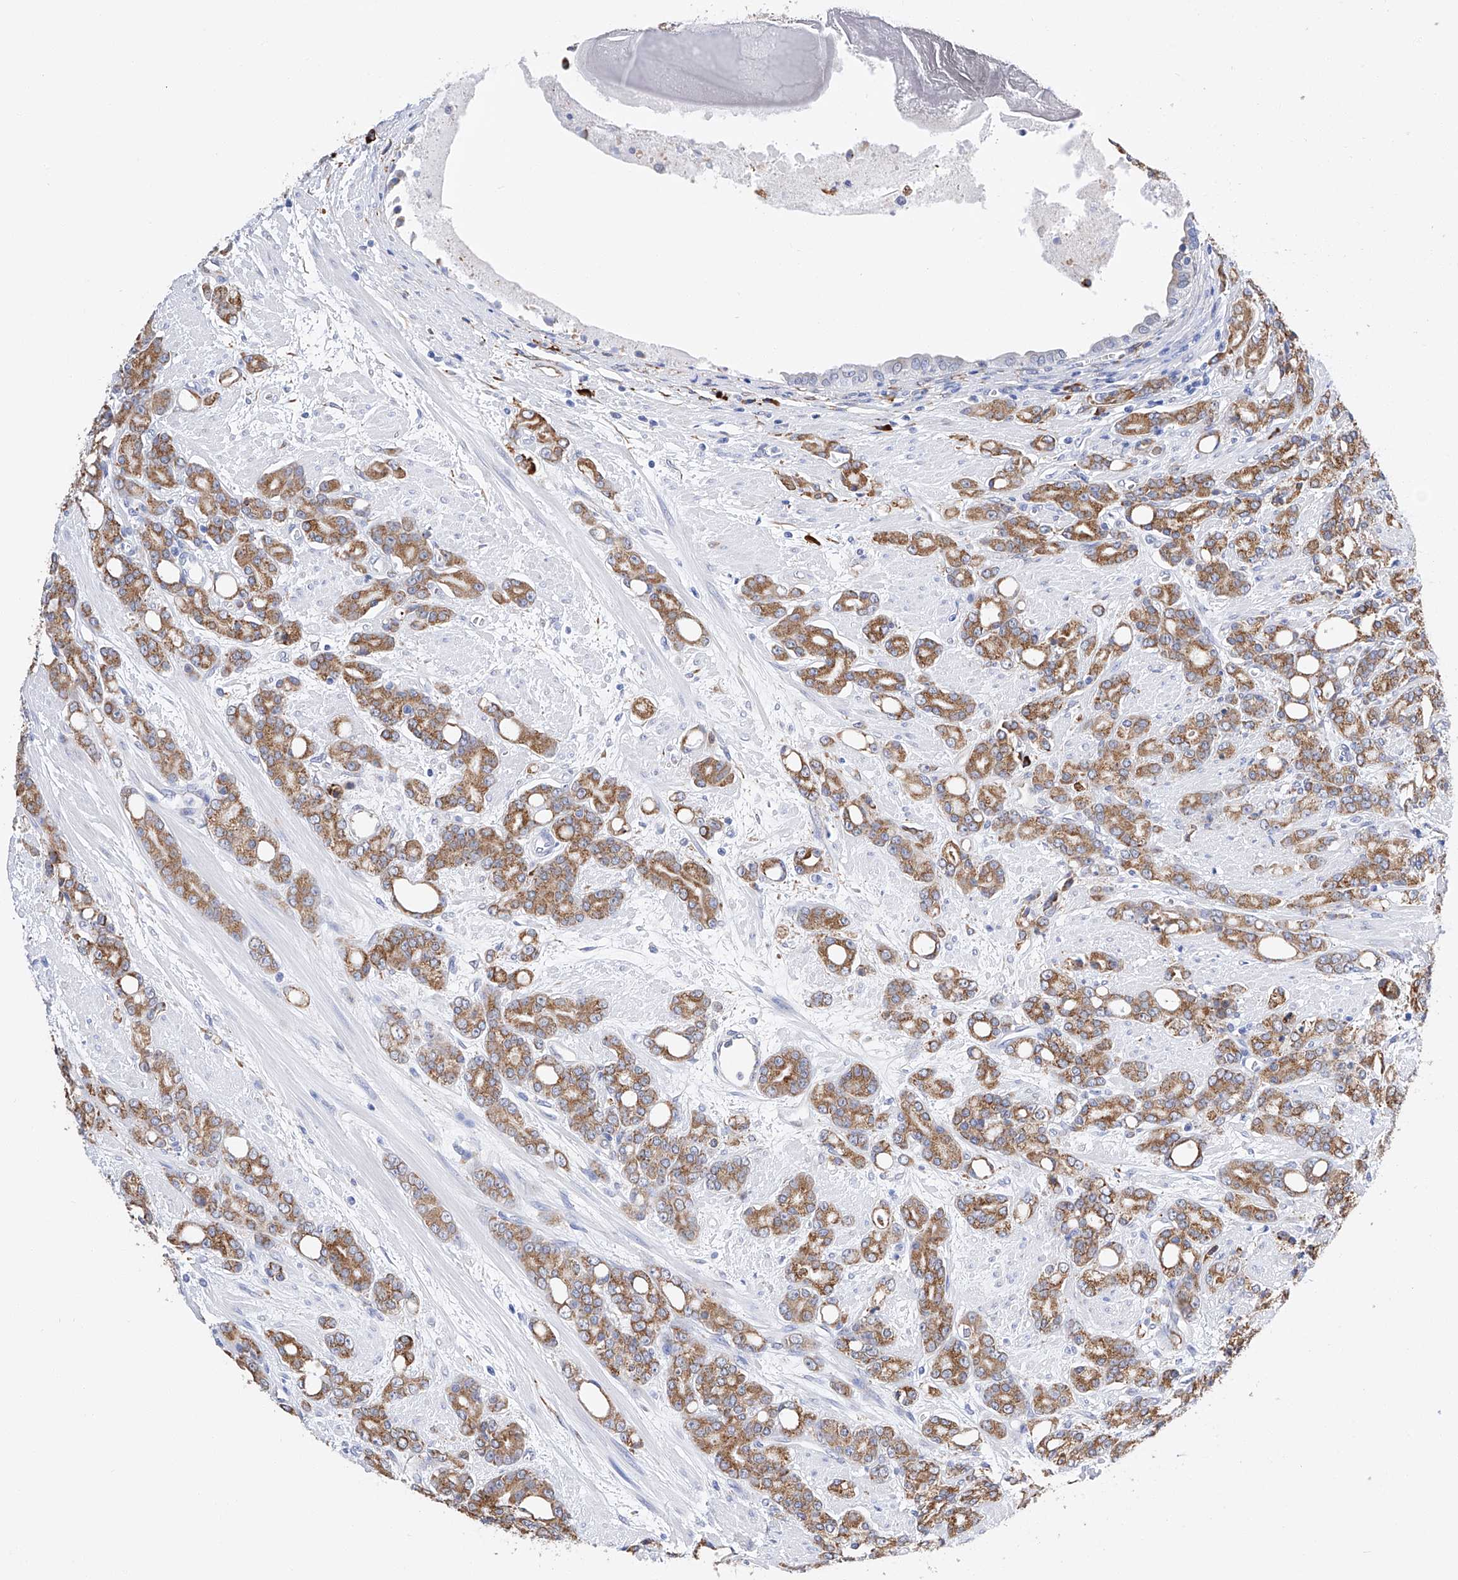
{"staining": {"intensity": "moderate", "quantity": ">75%", "location": "cytoplasmic/membranous"}, "tissue": "prostate cancer", "cell_type": "Tumor cells", "image_type": "cancer", "snomed": [{"axis": "morphology", "description": "Adenocarcinoma, High grade"}, {"axis": "topography", "description": "Prostate"}], "caption": "Immunohistochemistry (IHC) of prostate cancer shows medium levels of moderate cytoplasmic/membranous expression in approximately >75% of tumor cells.", "gene": "PDIA5", "patient": {"sex": "male", "age": 62}}